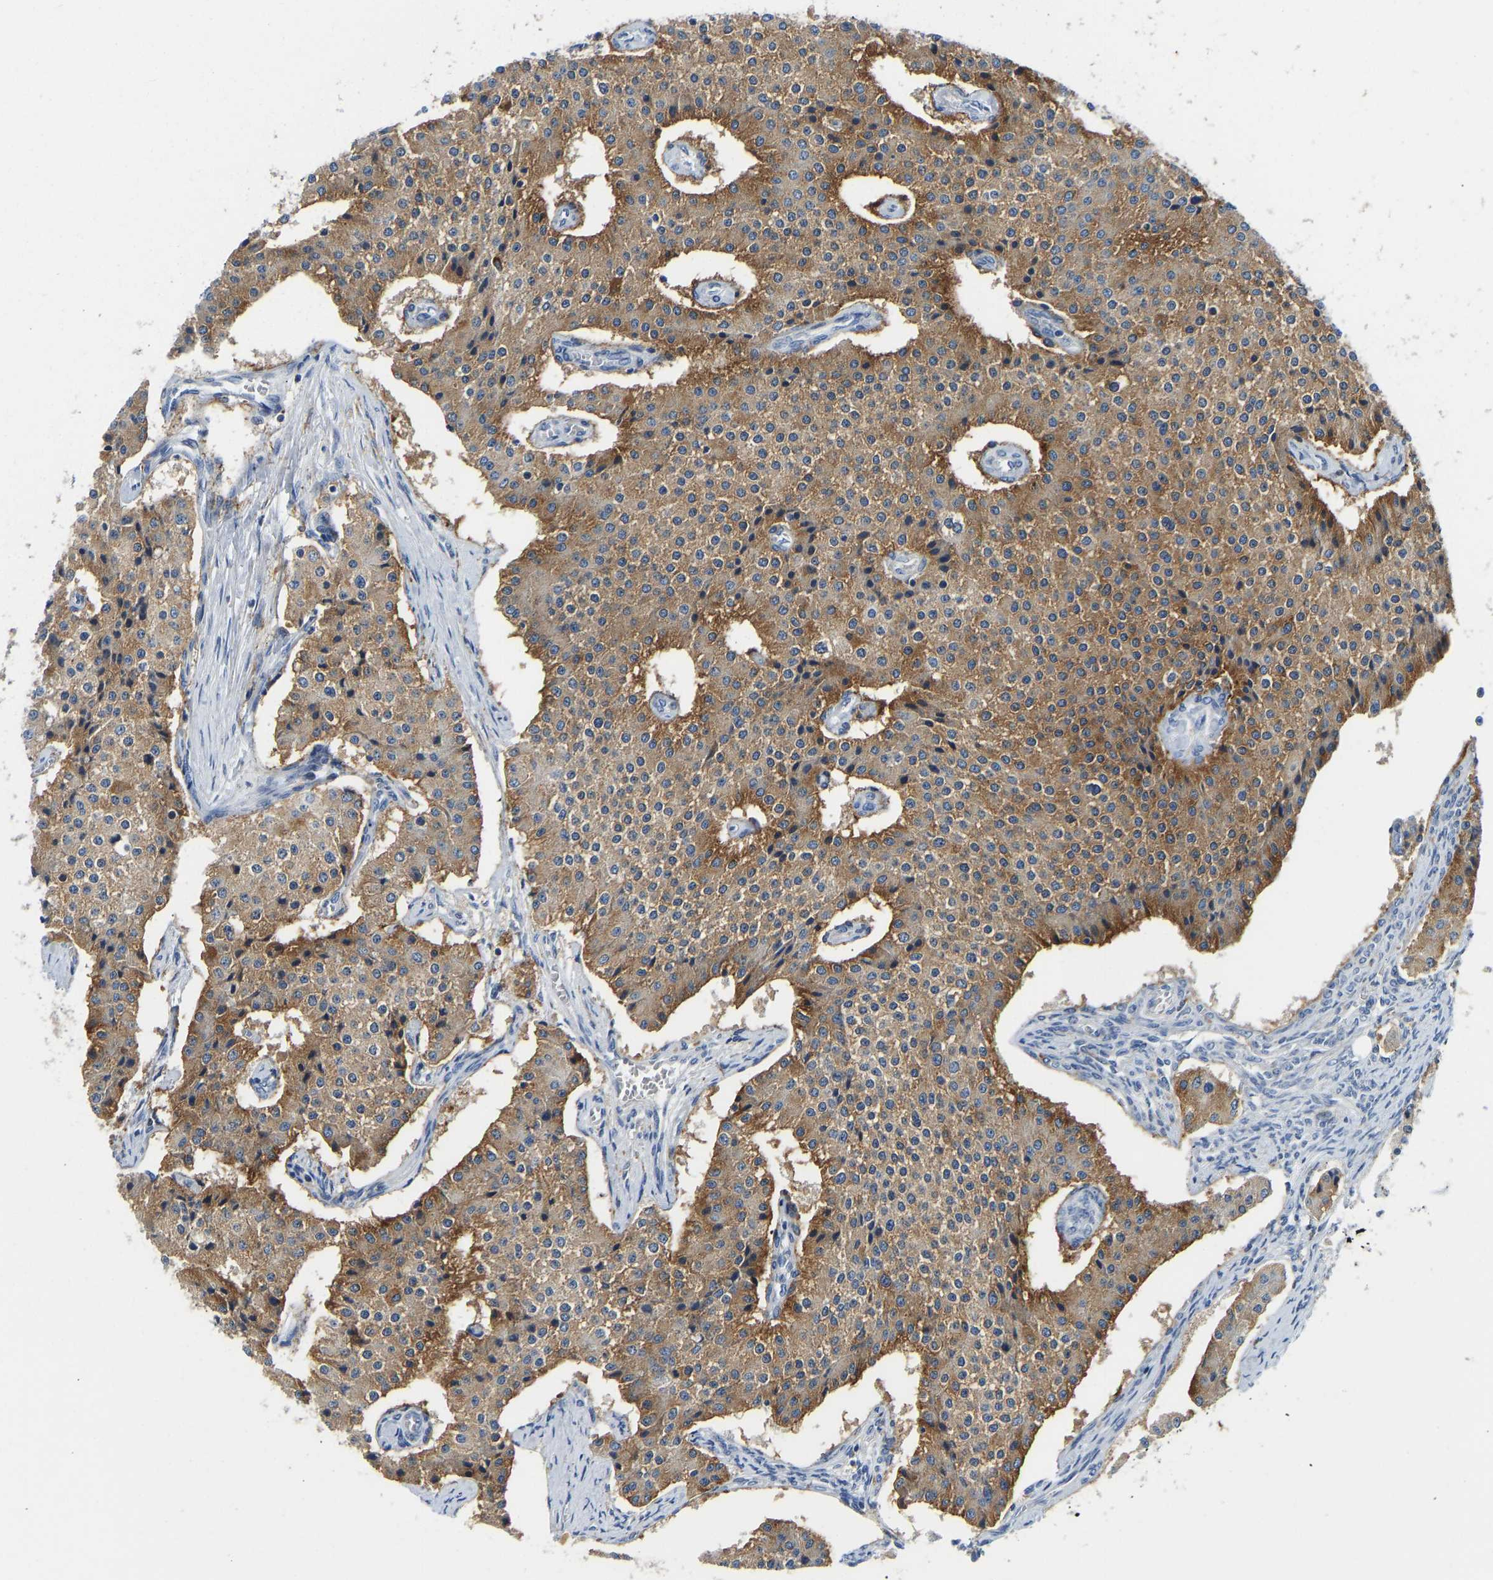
{"staining": {"intensity": "moderate", "quantity": ">75%", "location": "cytoplasmic/membranous"}, "tissue": "carcinoid", "cell_type": "Tumor cells", "image_type": "cancer", "snomed": [{"axis": "morphology", "description": "Carcinoid, malignant, NOS"}, {"axis": "topography", "description": "Colon"}], "caption": "Carcinoid stained with DAB (3,3'-diaminobenzidine) IHC shows medium levels of moderate cytoplasmic/membranous expression in about >75% of tumor cells. Using DAB (3,3'-diaminobenzidine) (brown) and hematoxylin (blue) stains, captured at high magnification using brightfield microscopy.", "gene": "ATP6V1E1", "patient": {"sex": "female", "age": 52}}